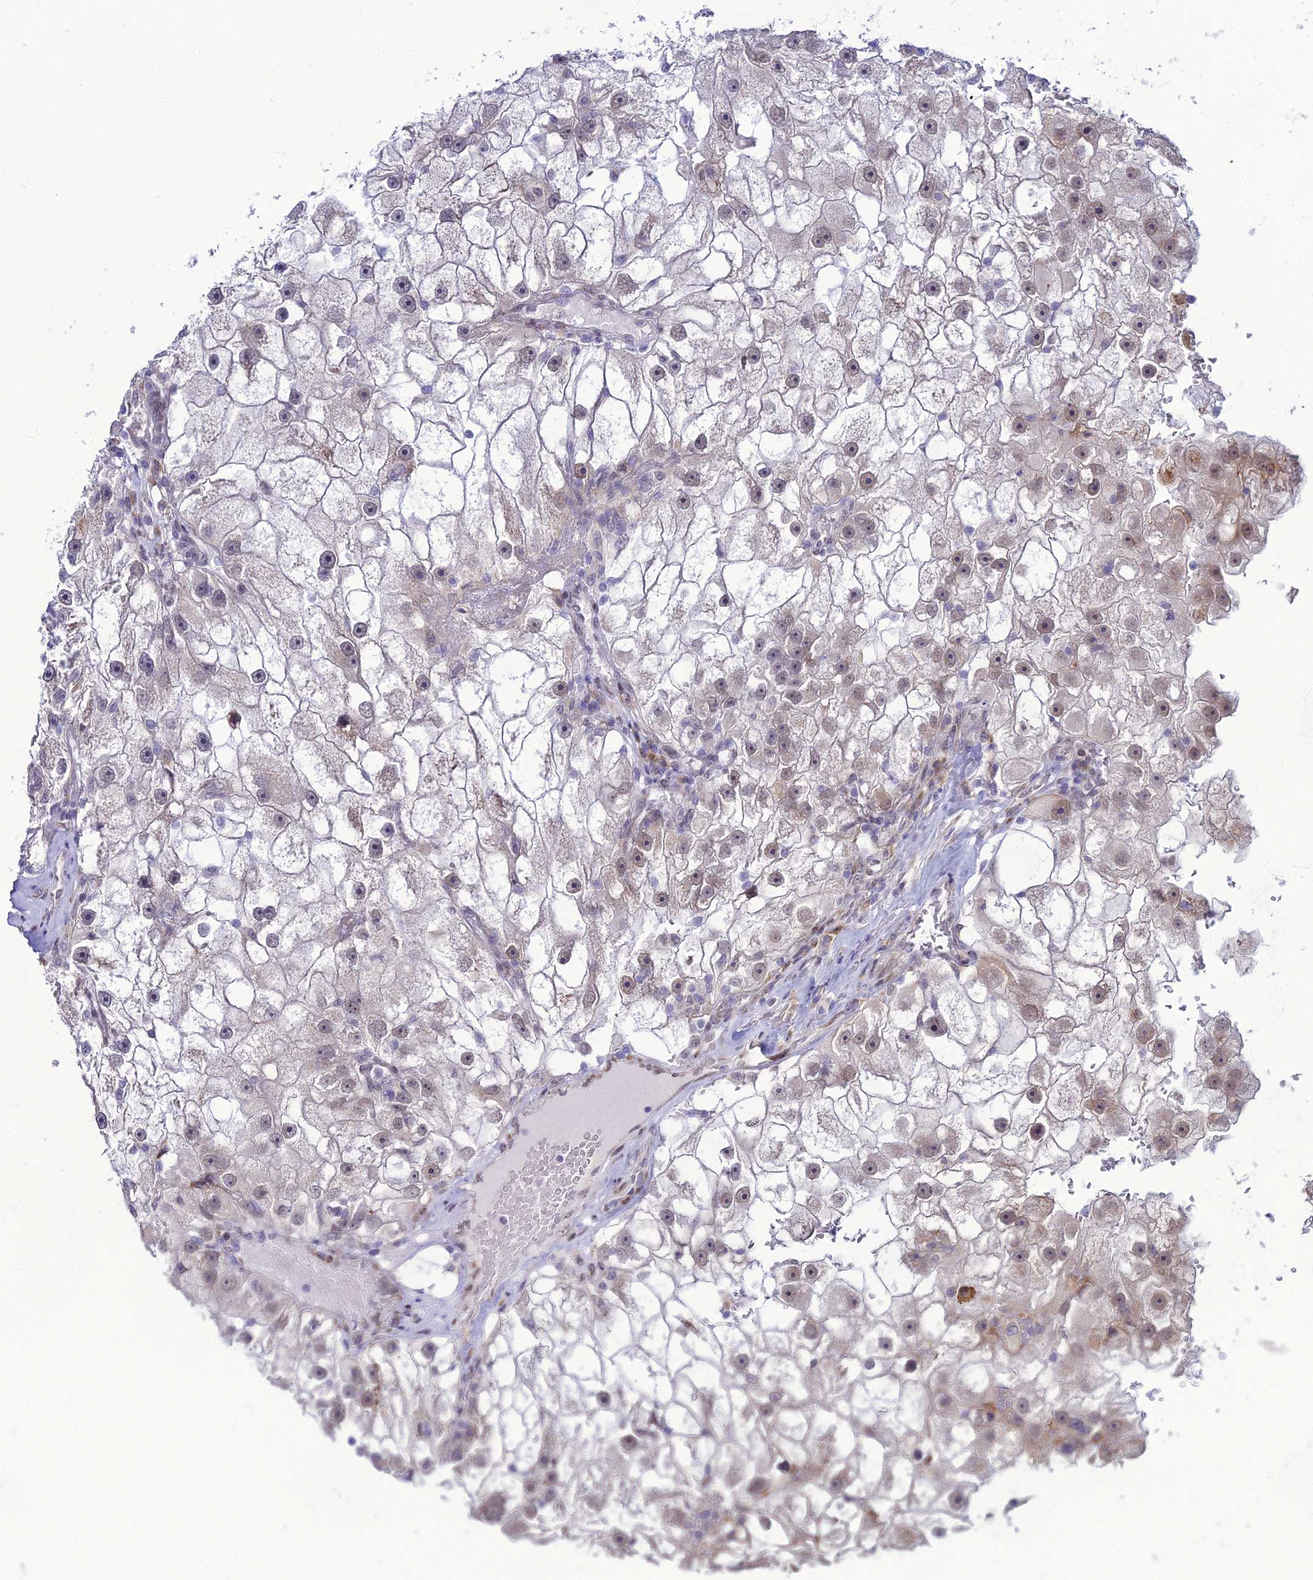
{"staining": {"intensity": "weak", "quantity": "25%-75%", "location": "nuclear"}, "tissue": "renal cancer", "cell_type": "Tumor cells", "image_type": "cancer", "snomed": [{"axis": "morphology", "description": "Adenocarcinoma, NOS"}, {"axis": "topography", "description": "Kidney"}], "caption": "A brown stain highlights weak nuclear positivity of a protein in renal cancer tumor cells.", "gene": "TROAP", "patient": {"sex": "male", "age": 63}}